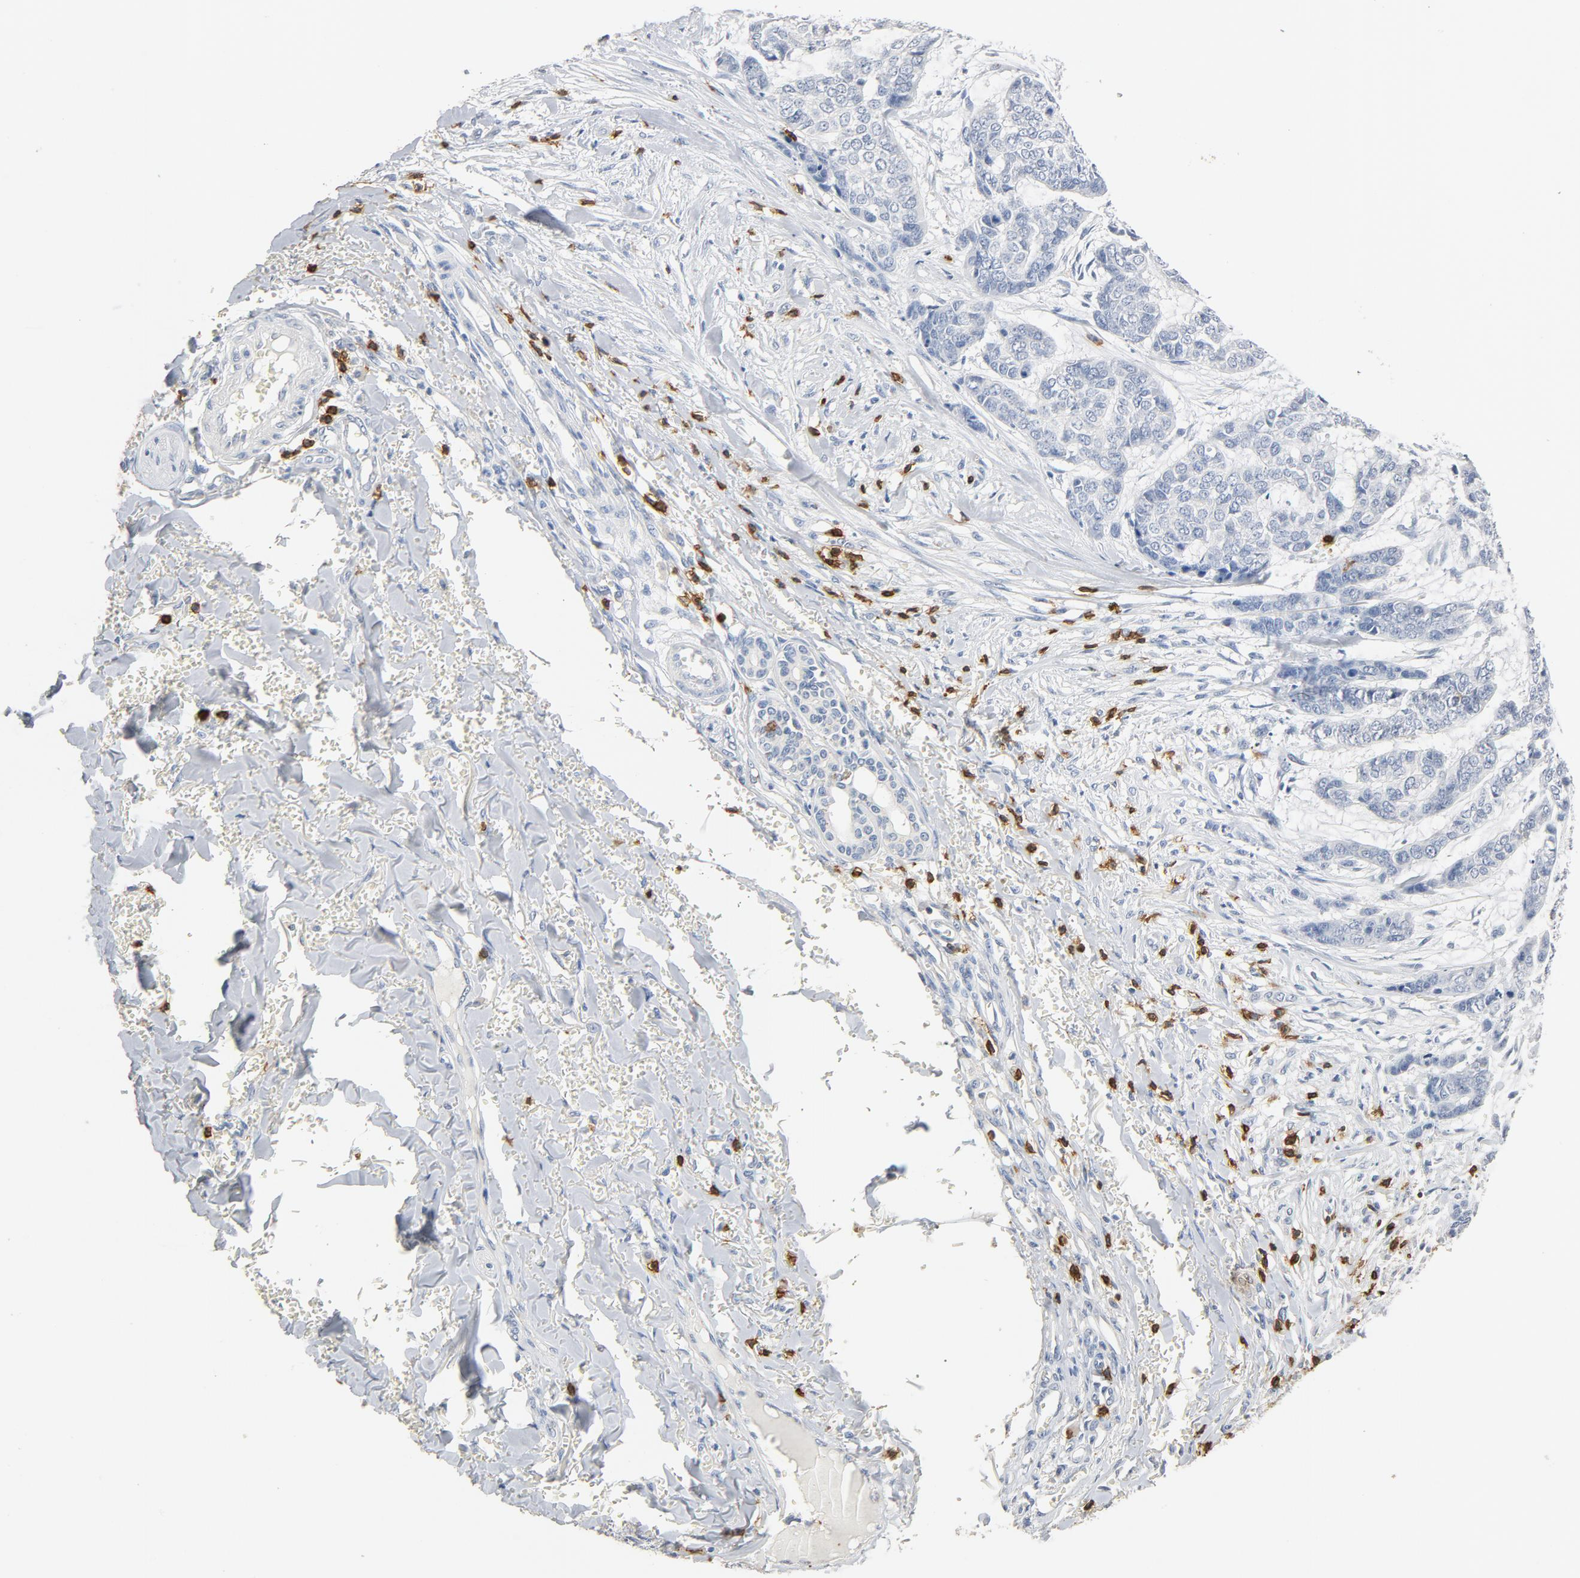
{"staining": {"intensity": "negative", "quantity": "none", "location": "none"}, "tissue": "skin cancer", "cell_type": "Tumor cells", "image_type": "cancer", "snomed": [{"axis": "morphology", "description": "Basal cell carcinoma"}, {"axis": "topography", "description": "Skin"}], "caption": "The photomicrograph displays no significant positivity in tumor cells of basal cell carcinoma (skin).", "gene": "CD247", "patient": {"sex": "female", "age": 64}}